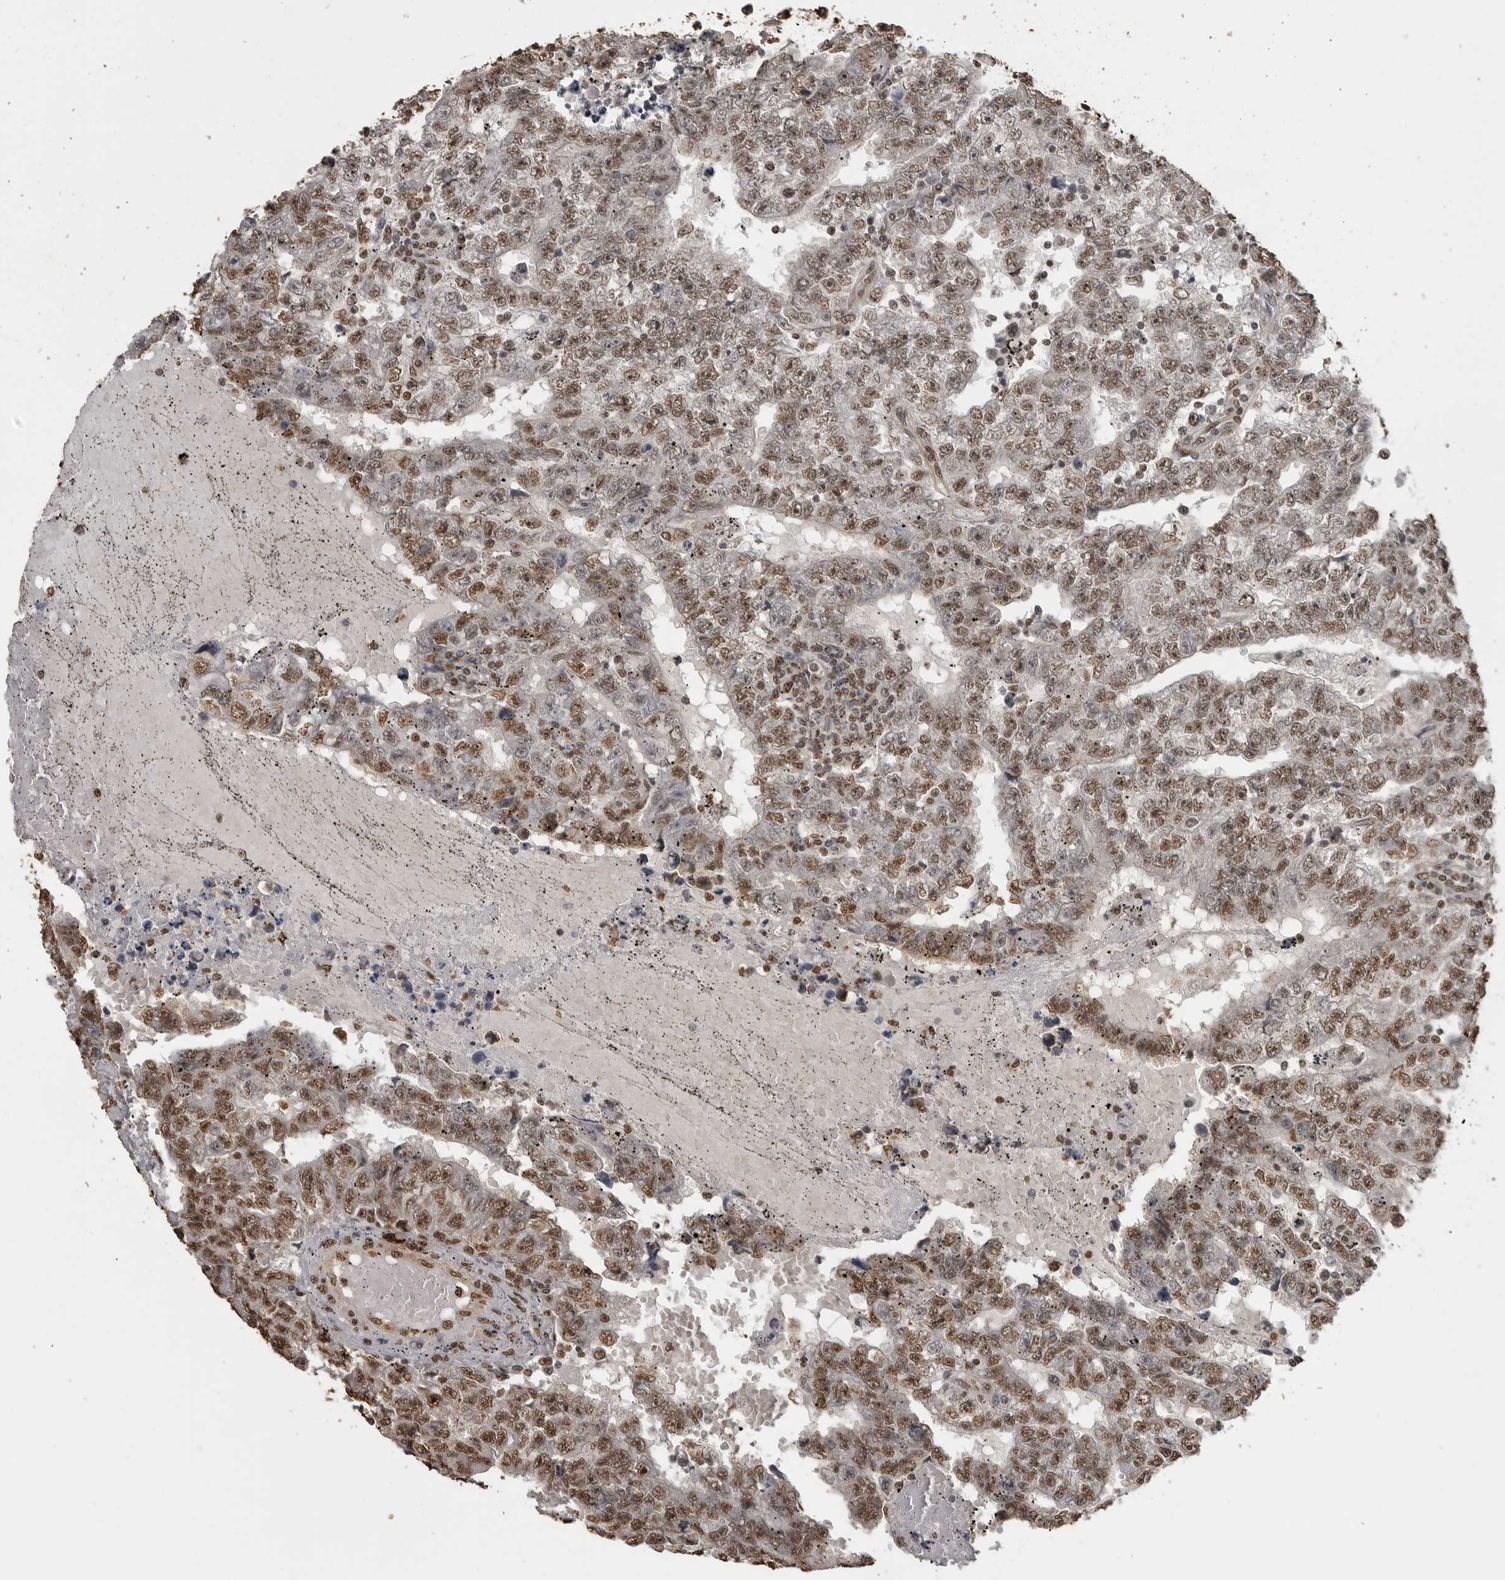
{"staining": {"intensity": "moderate", "quantity": ">75%", "location": "nuclear"}, "tissue": "testis cancer", "cell_type": "Tumor cells", "image_type": "cancer", "snomed": [{"axis": "morphology", "description": "Carcinoma, Embryonal, NOS"}, {"axis": "topography", "description": "Testis"}], "caption": "The photomicrograph demonstrates immunohistochemical staining of embryonal carcinoma (testis). There is moderate nuclear staining is appreciated in approximately >75% of tumor cells. (Brightfield microscopy of DAB IHC at high magnification).", "gene": "SMAD2", "patient": {"sex": "male", "age": 25}}